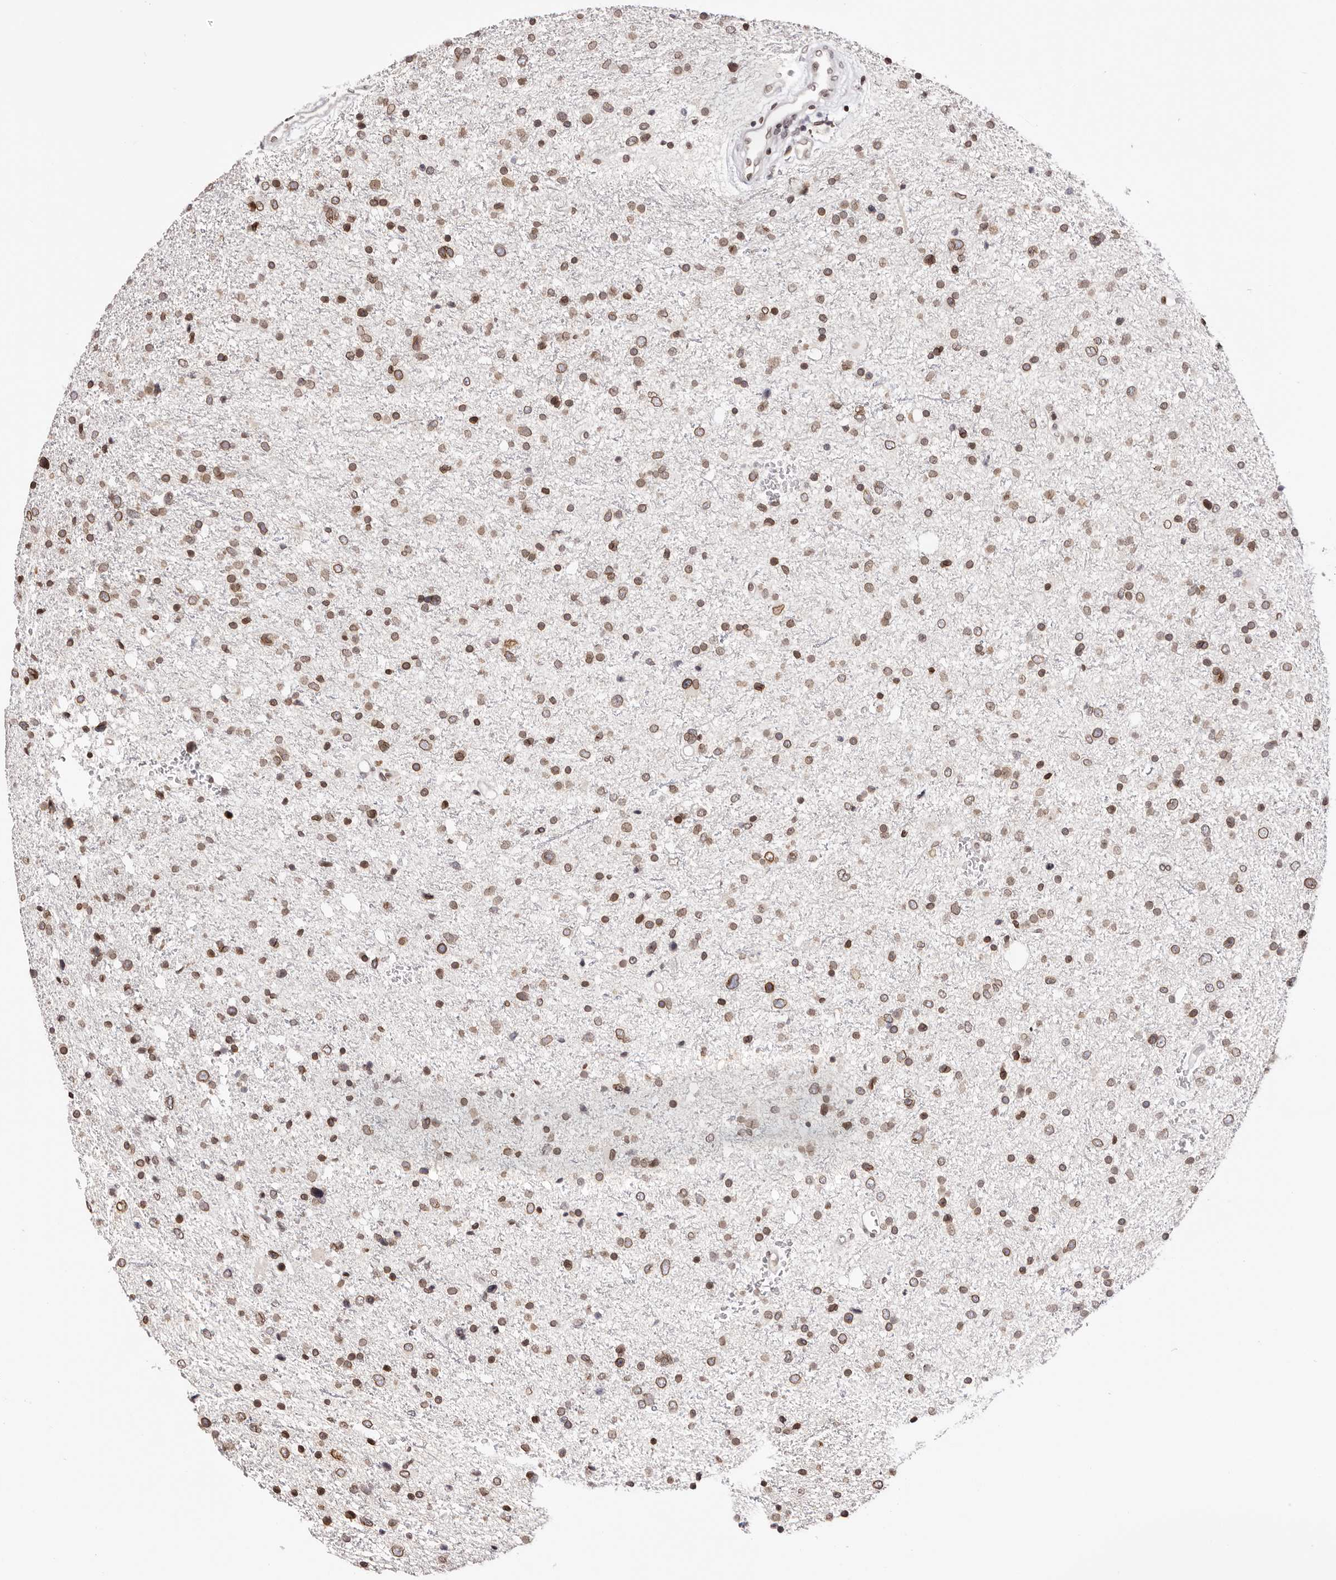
{"staining": {"intensity": "moderate", "quantity": ">75%", "location": "cytoplasmic/membranous,nuclear"}, "tissue": "glioma", "cell_type": "Tumor cells", "image_type": "cancer", "snomed": [{"axis": "morphology", "description": "Glioma, malignant, Low grade"}, {"axis": "topography", "description": "Brain"}], "caption": "A micrograph of human glioma stained for a protein exhibits moderate cytoplasmic/membranous and nuclear brown staining in tumor cells. The protein of interest is stained brown, and the nuclei are stained in blue (DAB IHC with brightfield microscopy, high magnification).", "gene": "NUP153", "patient": {"sex": "female", "age": 37}}